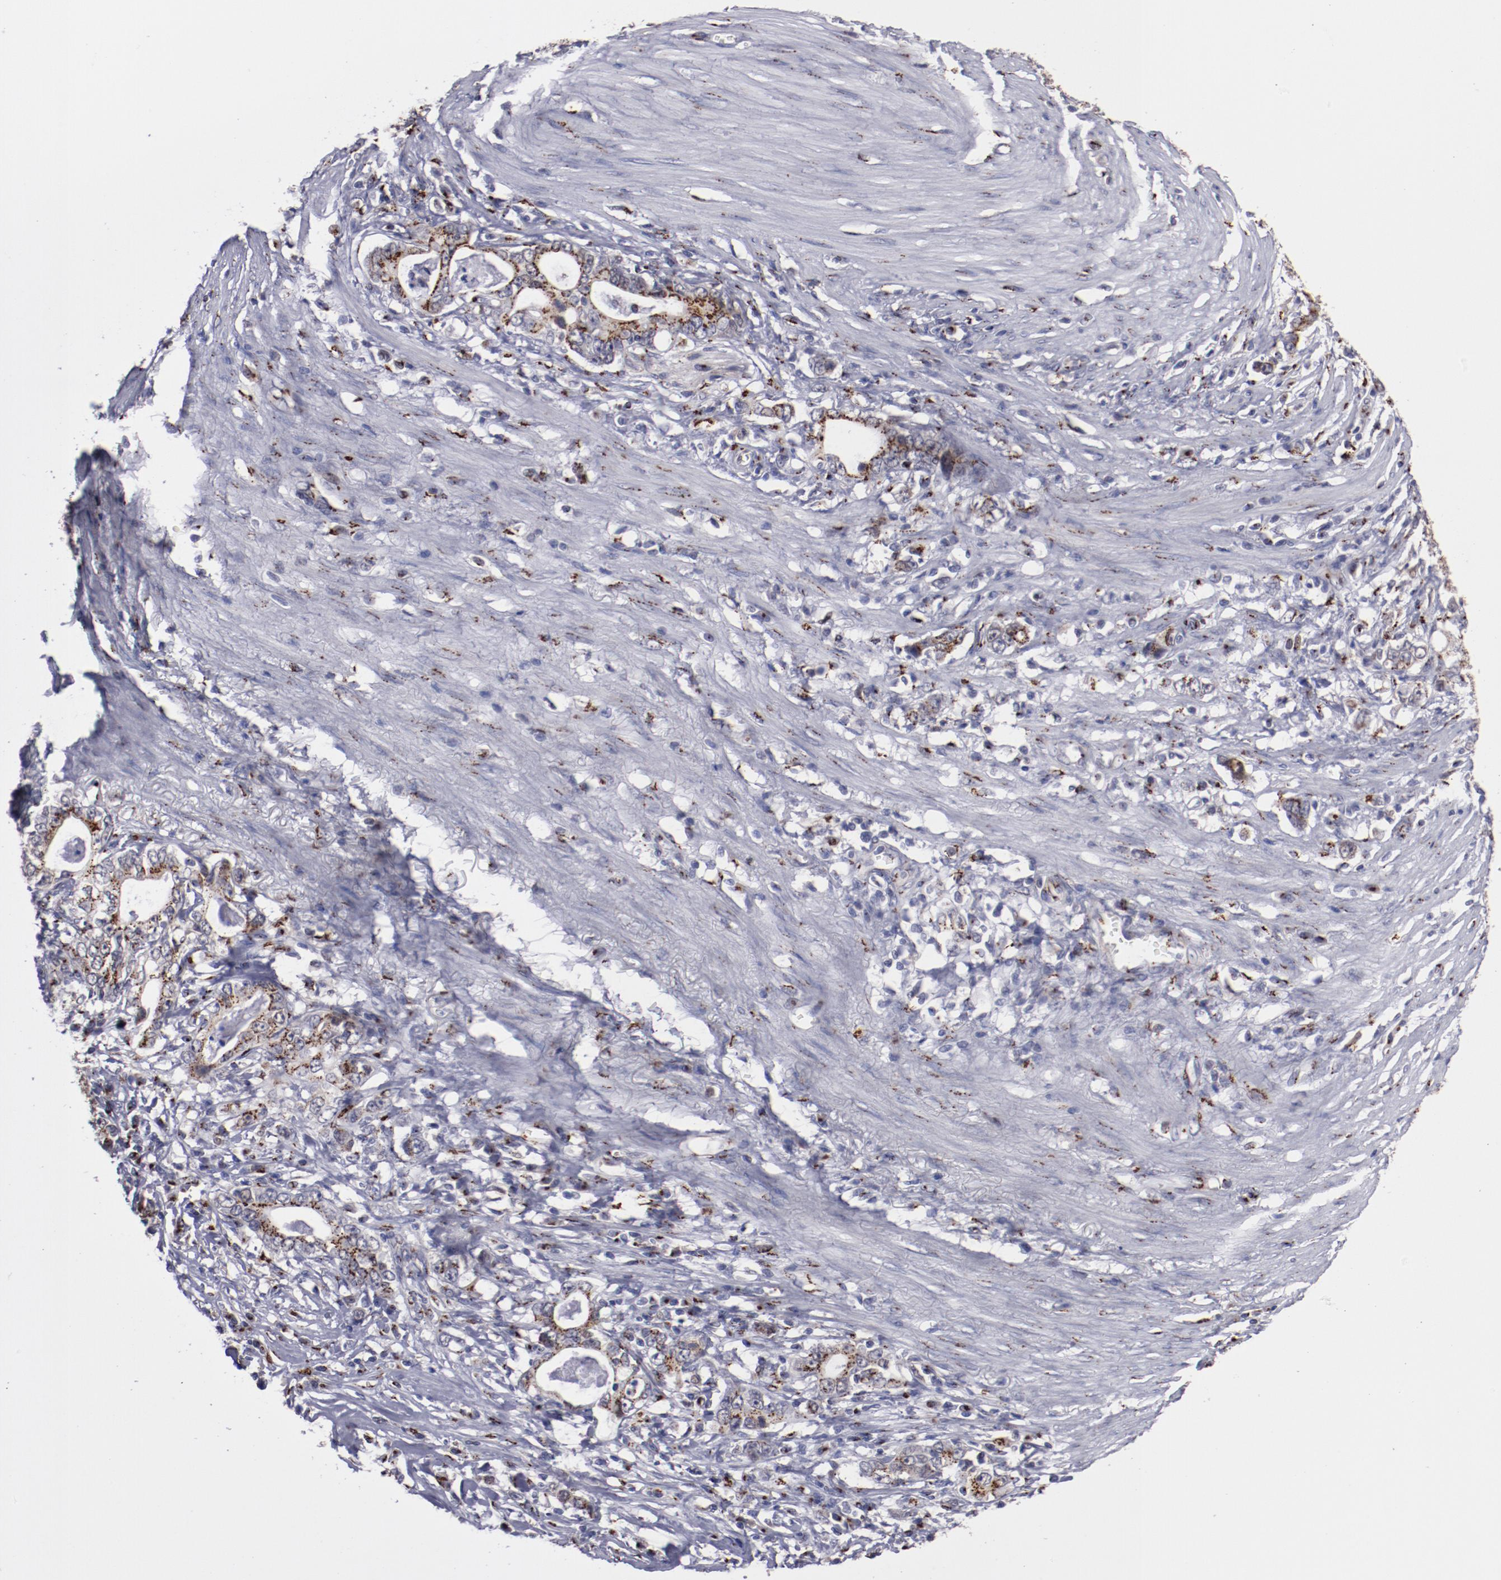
{"staining": {"intensity": "strong", "quantity": ">75%", "location": "cytoplasmic/membranous"}, "tissue": "stomach cancer", "cell_type": "Tumor cells", "image_type": "cancer", "snomed": [{"axis": "morphology", "description": "Adenocarcinoma, NOS"}, {"axis": "topography", "description": "Stomach, lower"}], "caption": "DAB (3,3'-diaminobenzidine) immunohistochemical staining of stomach adenocarcinoma demonstrates strong cytoplasmic/membranous protein positivity in about >75% of tumor cells.", "gene": "GOLIM4", "patient": {"sex": "female", "age": 72}}